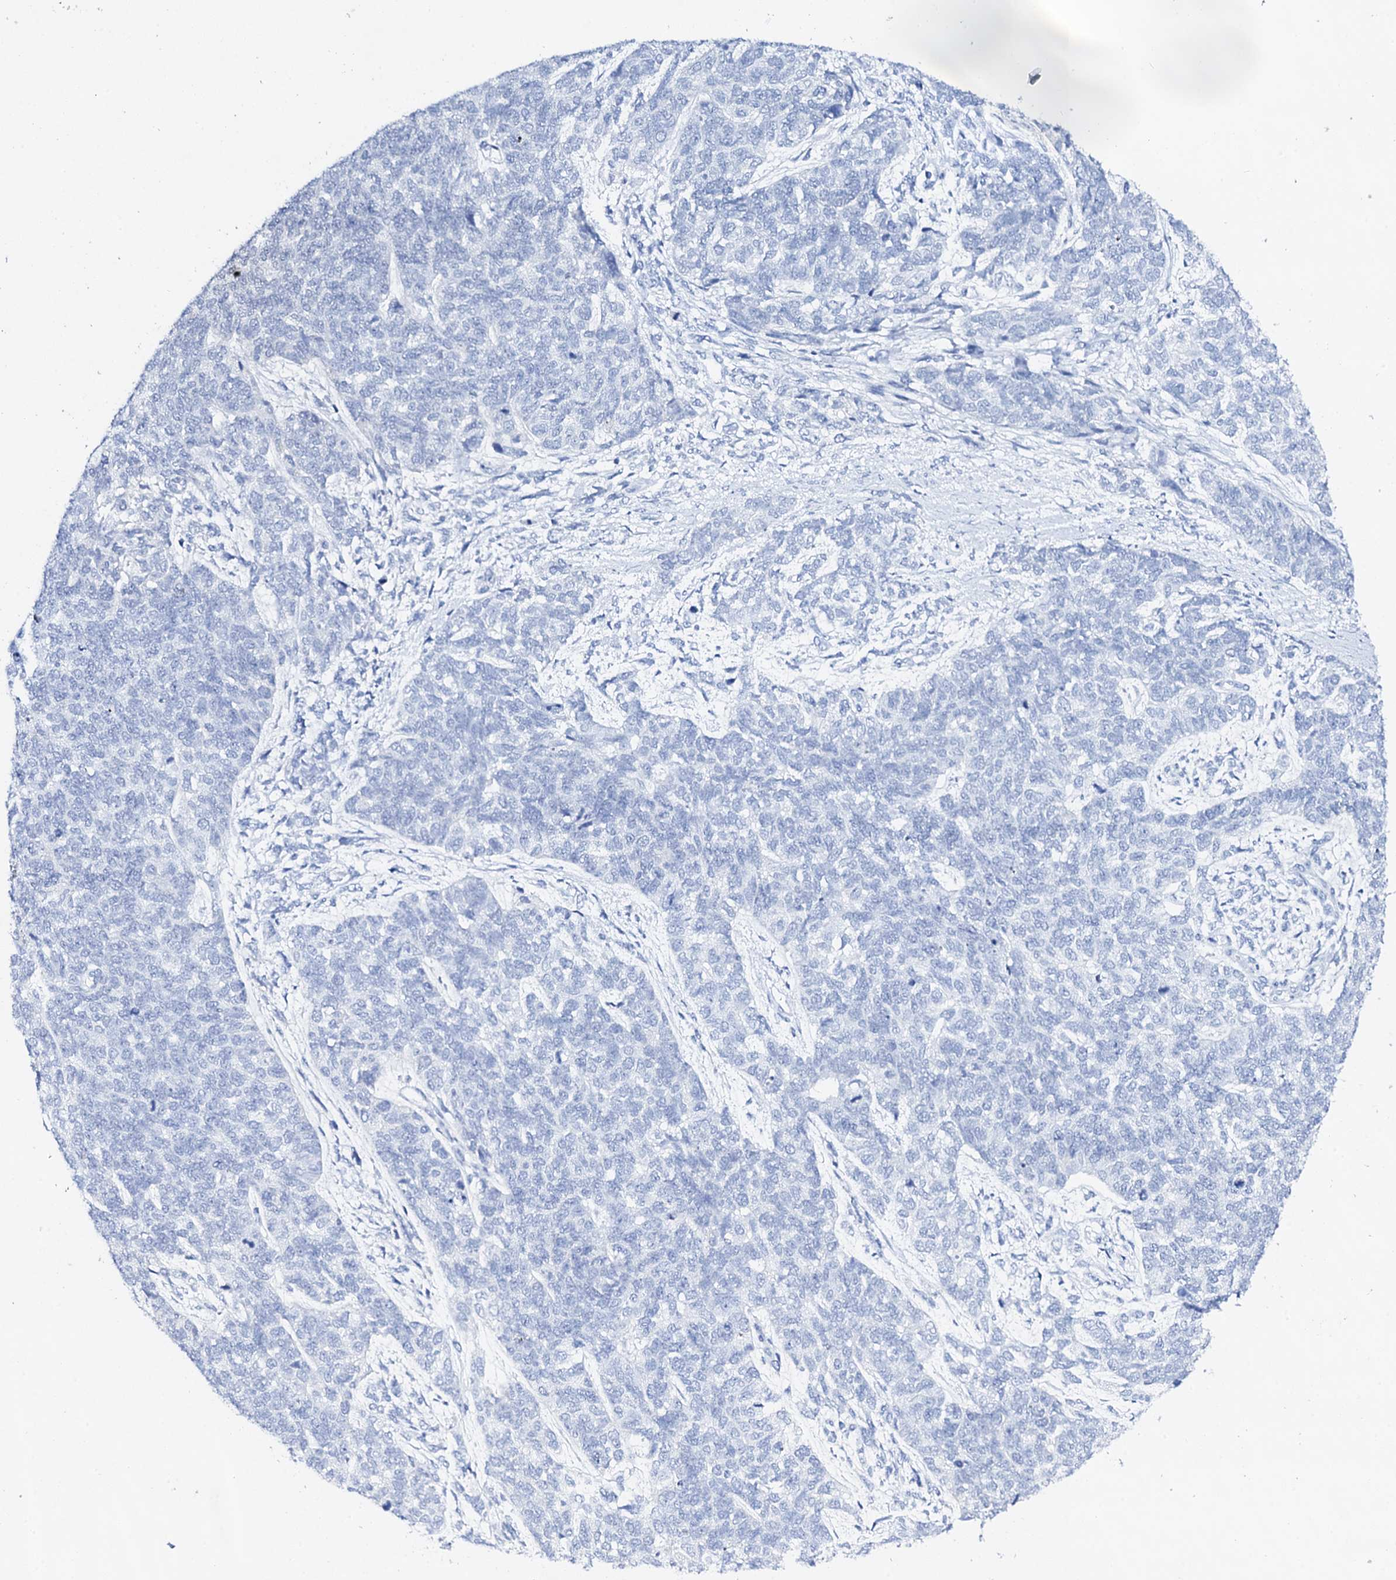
{"staining": {"intensity": "negative", "quantity": "none", "location": "none"}, "tissue": "cervical cancer", "cell_type": "Tumor cells", "image_type": "cancer", "snomed": [{"axis": "morphology", "description": "Squamous cell carcinoma, NOS"}, {"axis": "topography", "description": "Cervix"}], "caption": "This is an immunohistochemistry (IHC) micrograph of cervical cancer (squamous cell carcinoma). There is no expression in tumor cells.", "gene": "FBXL16", "patient": {"sex": "female", "age": 63}}